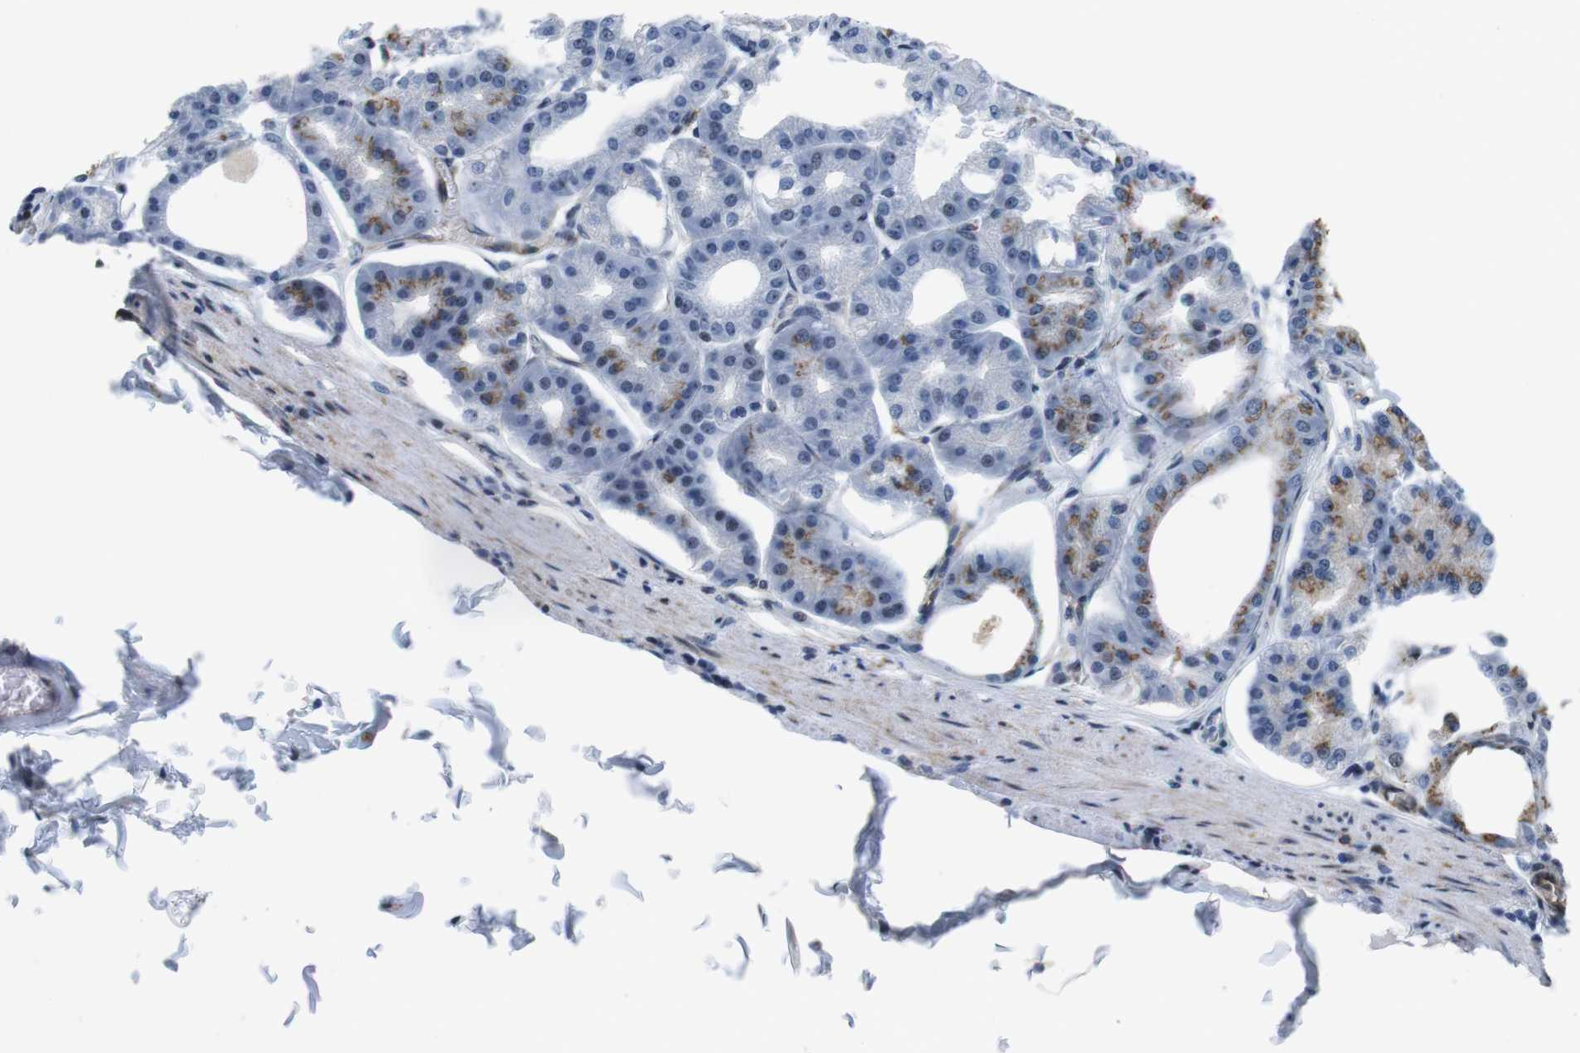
{"staining": {"intensity": "strong", "quantity": "25%-75%", "location": "cytoplasmic/membranous,nuclear"}, "tissue": "stomach", "cell_type": "Glandular cells", "image_type": "normal", "snomed": [{"axis": "morphology", "description": "Normal tissue, NOS"}, {"axis": "topography", "description": "Stomach, lower"}], "caption": "This image exhibits normal stomach stained with IHC to label a protein in brown. The cytoplasmic/membranous,nuclear of glandular cells show strong positivity for the protein. Nuclei are counter-stained blue.", "gene": "MLH1", "patient": {"sex": "male", "age": 71}}